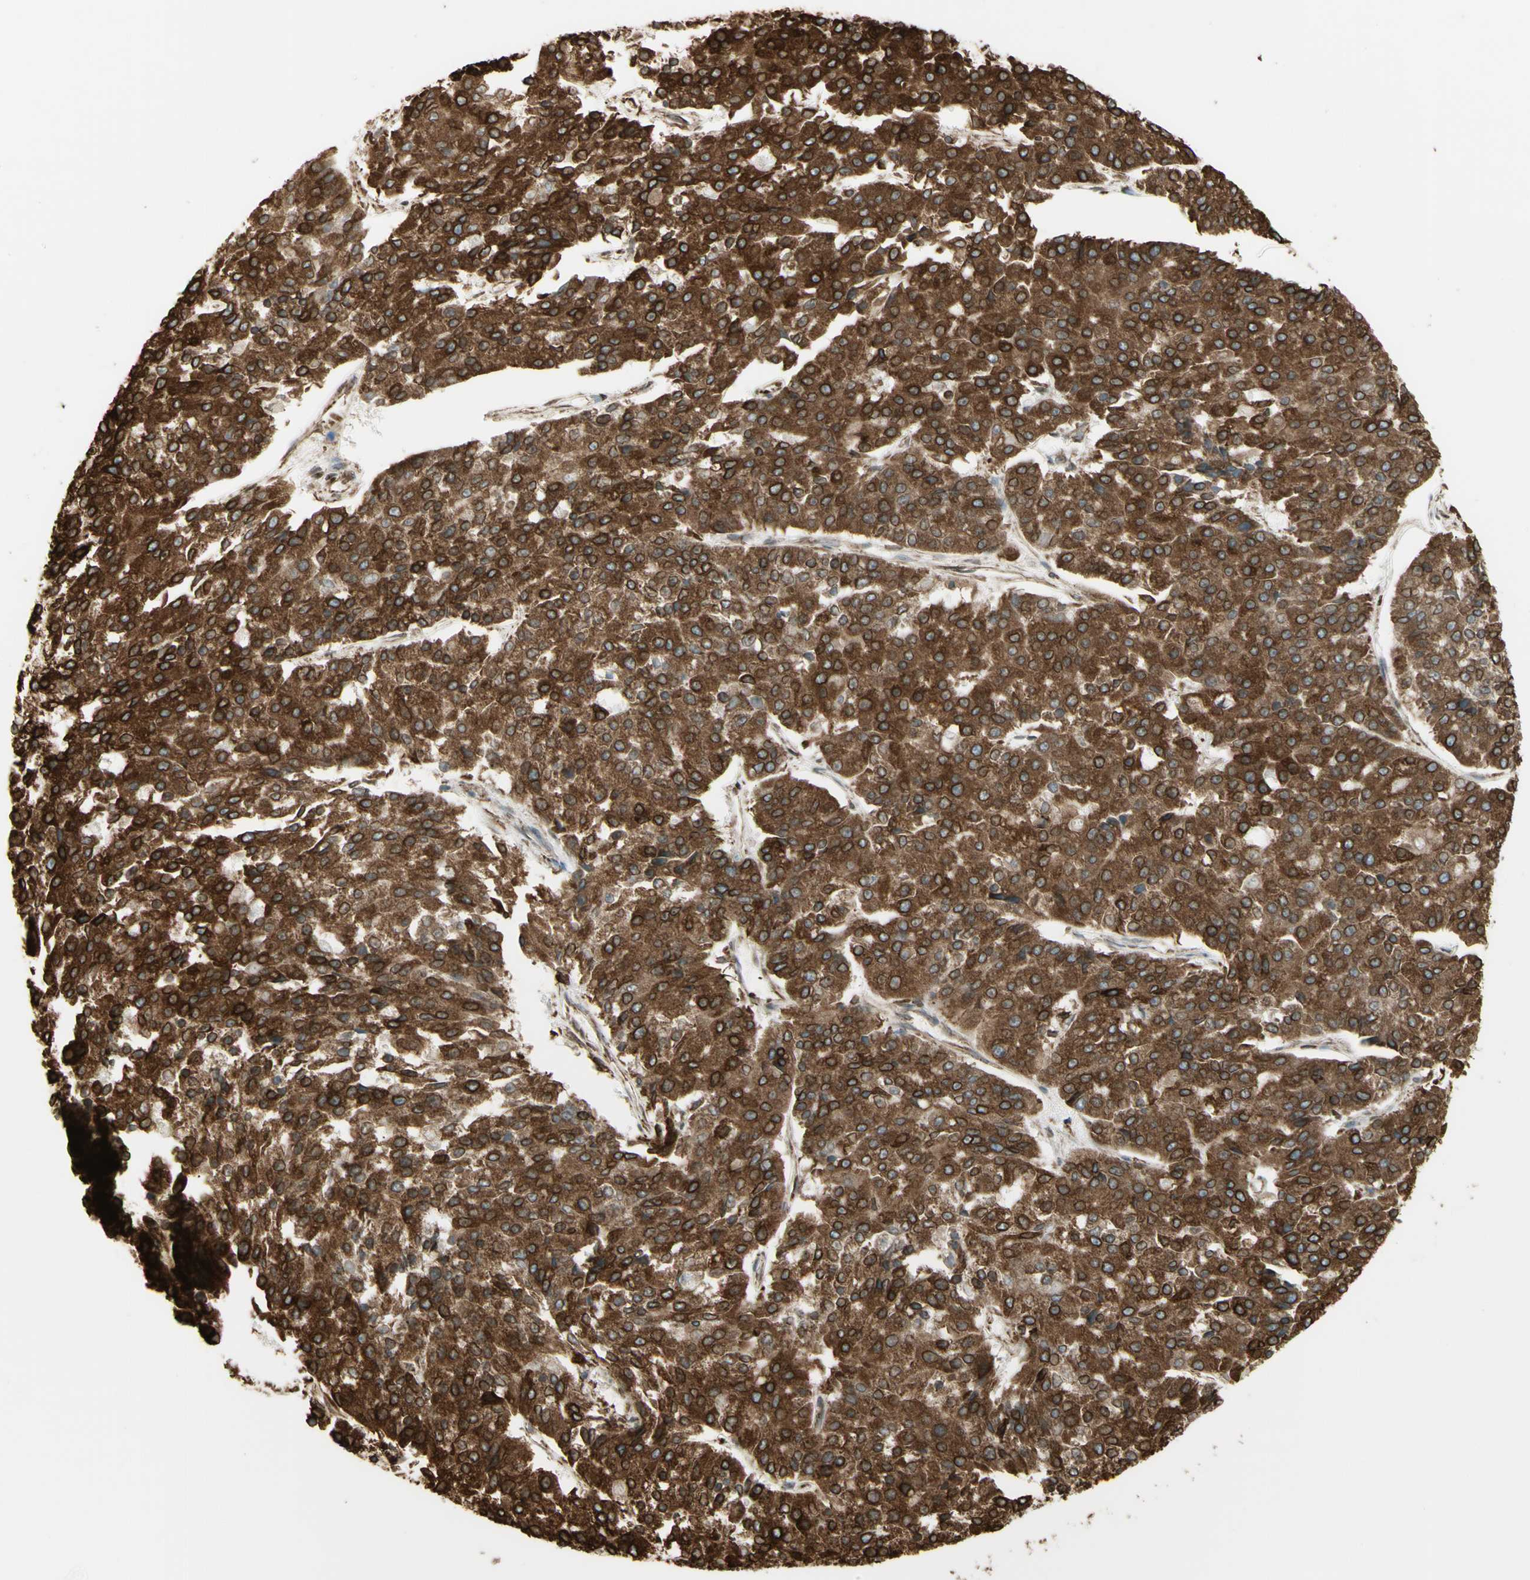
{"staining": {"intensity": "strong", "quantity": ">75%", "location": "cytoplasmic/membranous"}, "tissue": "pancreatic cancer", "cell_type": "Tumor cells", "image_type": "cancer", "snomed": [{"axis": "morphology", "description": "Adenocarcinoma, NOS"}, {"axis": "topography", "description": "Pancreas"}], "caption": "High-magnification brightfield microscopy of adenocarcinoma (pancreatic) stained with DAB (brown) and counterstained with hematoxylin (blue). tumor cells exhibit strong cytoplasmic/membranous staining is identified in about>75% of cells. The protein of interest is shown in brown color, while the nuclei are stained blue.", "gene": "CANX", "patient": {"sex": "male", "age": 50}}